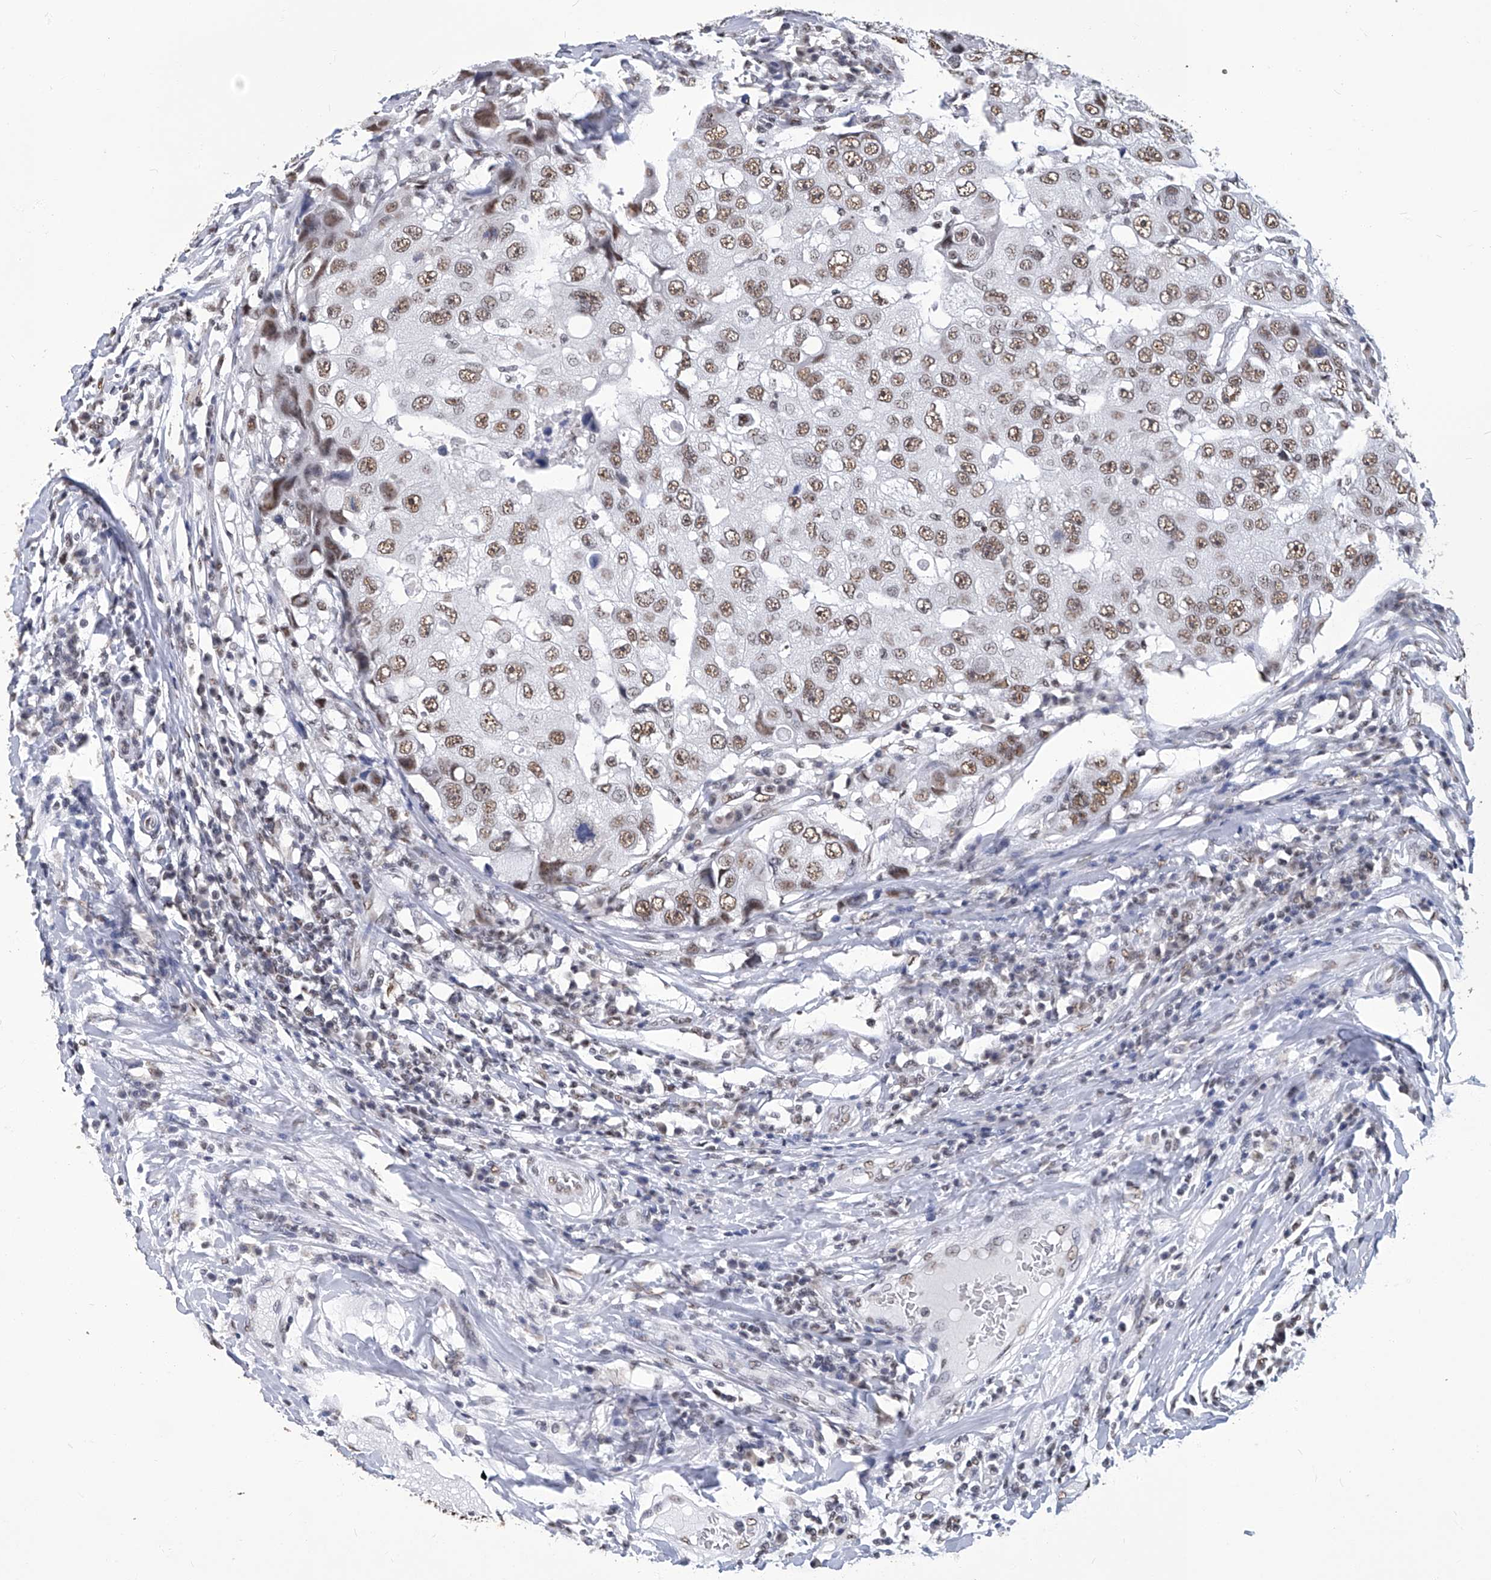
{"staining": {"intensity": "moderate", "quantity": ">75%", "location": "nuclear"}, "tissue": "breast cancer", "cell_type": "Tumor cells", "image_type": "cancer", "snomed": [{"axis": "morphology", "description": "Duct carcinoma"}, {"axis": "topography", "description": "Breast"}], "caption": "A brown stain shows moderate nuclear positivity of a protein in breast cancer tumor cells. Using DAB (brown) and hematoxylin (blue) stains, captured at high magnification using brightfield microscopy.", "gene": "HBP1", "patient": {"sex": "female", "age": 27}}